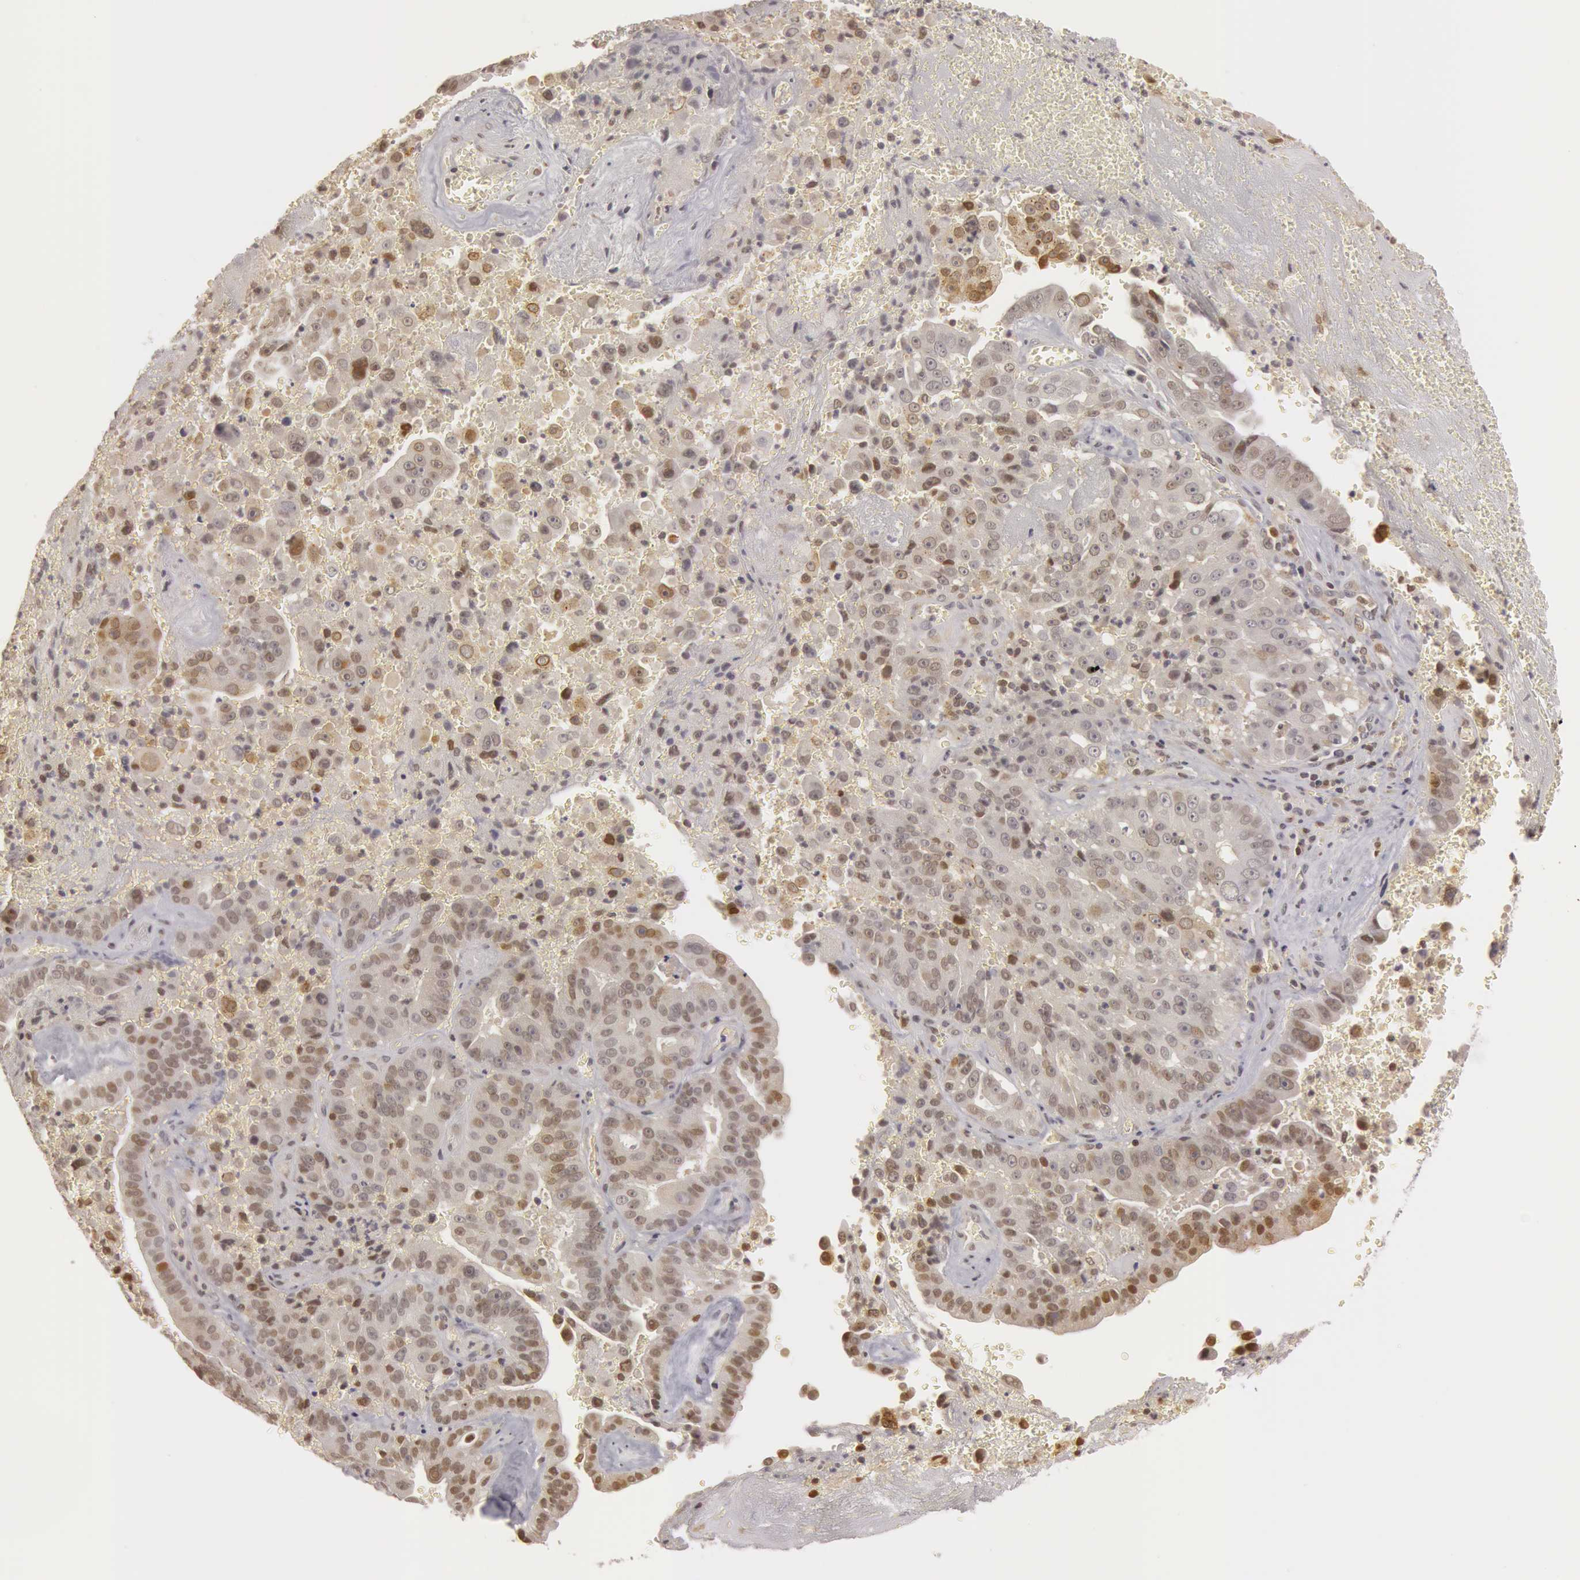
{"staining": {"intensity": "weak", "quantity": "25%-75%", "location": "nuclear"}, "tissue": "liver cancer", "cell_type": "Tumor cells", "image_type": "cancer", "snomed": [{"axis": "morphology", "description": "Cholangiocarcinoma"}, {"axis": "topography", "description": "Liver"}], "caption": "High-magnification brightfield microscopy of cholangiocarcinoma (liver) stained with DAB (brown) and counterstained with hematoxylin (blue). tumor cells exhibit weak nuclear expression is seen in approximately25%-75% of cells. The protein is shown in brown color, while the nuclei are stained blue.", "gene": "OASL", "patient": {"sex": "female", "age": 79}}